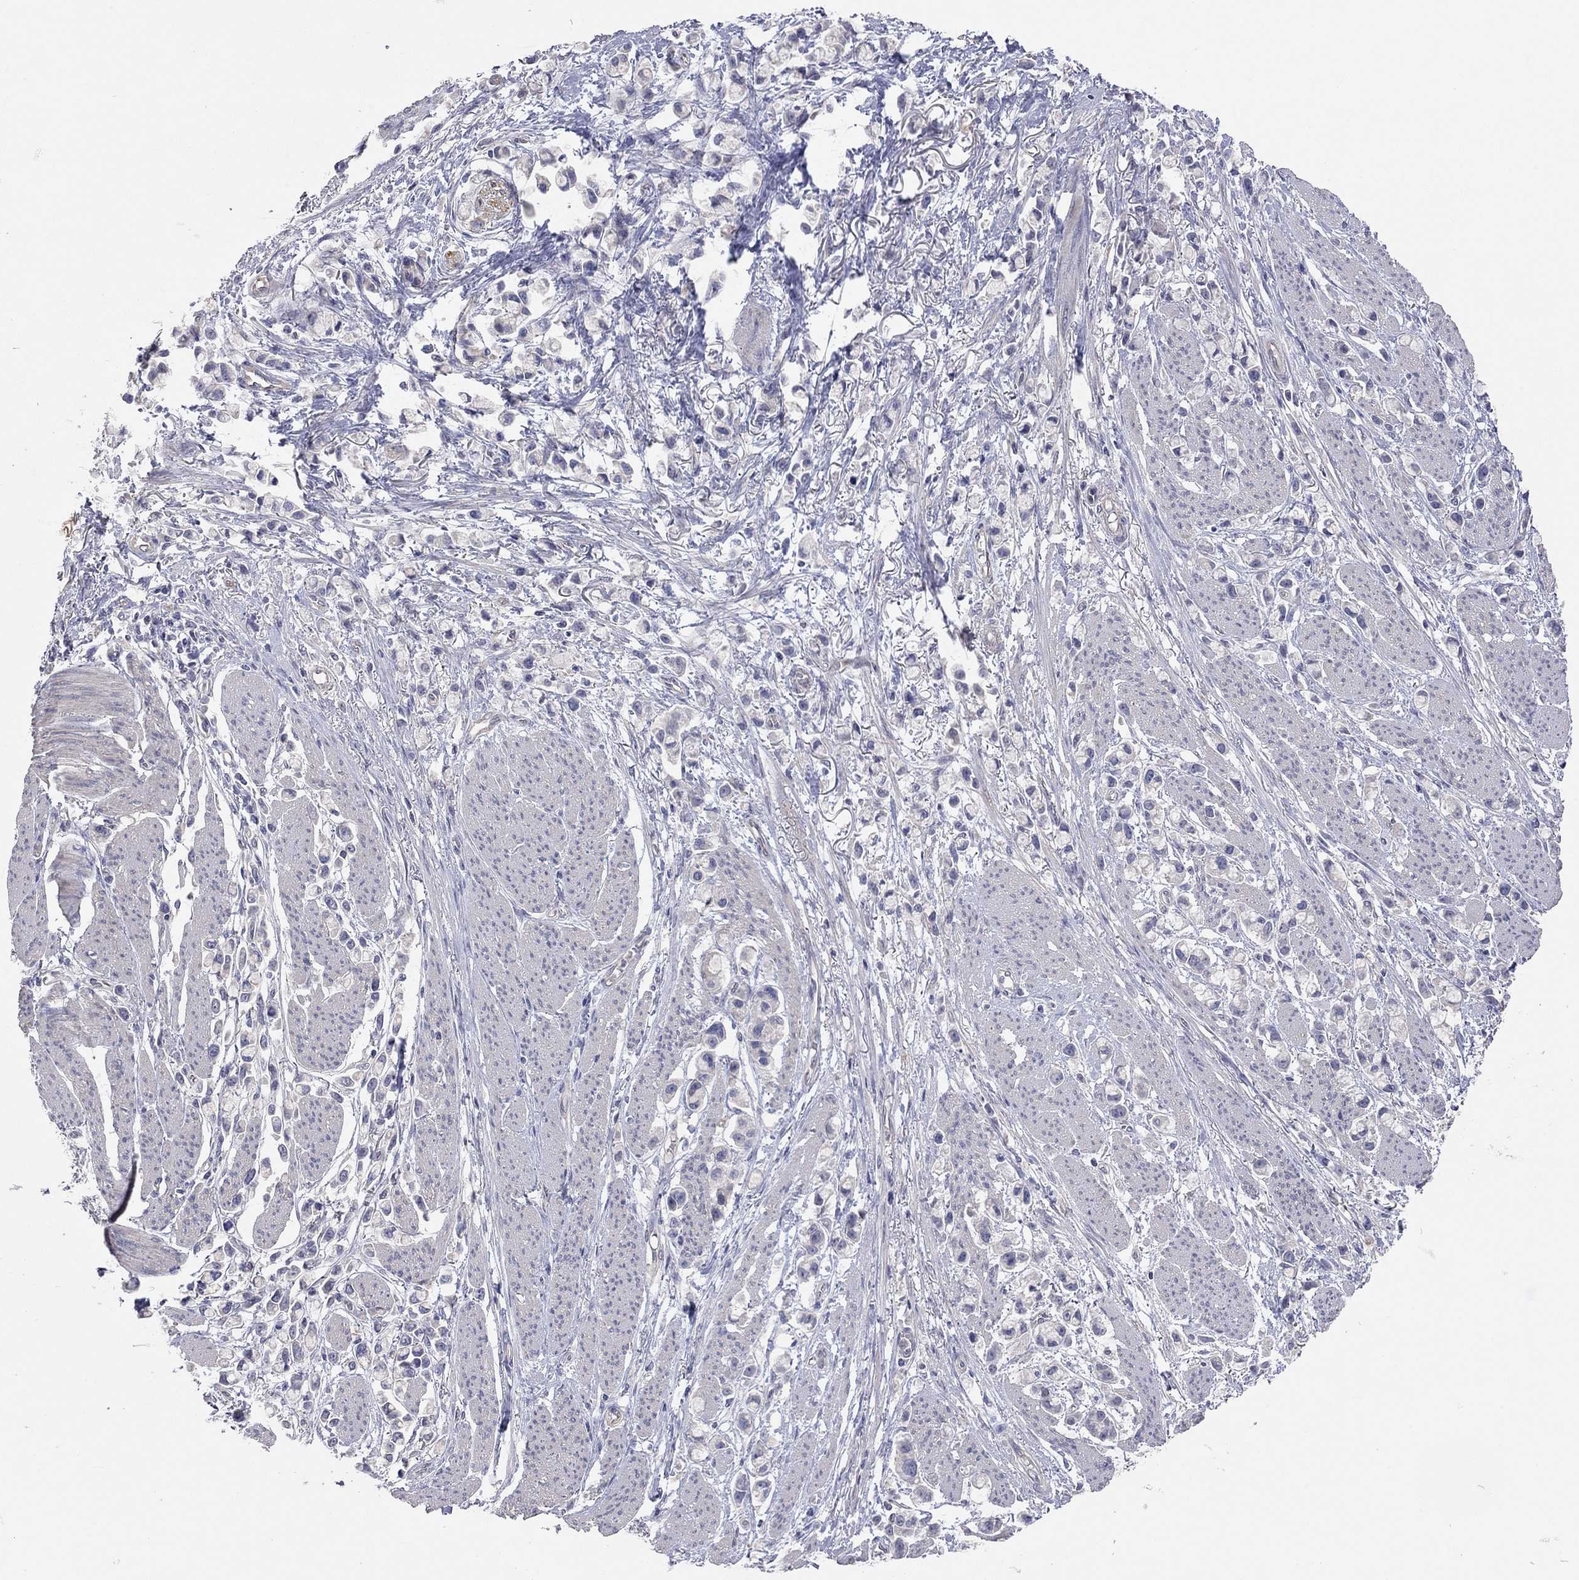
{"staining": {"intensity": "negative", "quantity": "none", "location": "none"}, "tissue": "stomach cancer", "cell_type": "Tumor cells", "image_type": "cancer", "snomed": [{"axis": "morphology", "description": "Adenocarcinoma, NOS"}, {"axis": "topography", "description": "Stomach"}], "caption": "IHC histopathology image of neoplastic tissue: stomach adenocarcinoma stained with DAB (3,3'-diaminobenzidine) demonstrates no significant protein staining in tumor cells.", "gene": "KCNB1", "patient": {"sex": "female", "age": 81}}